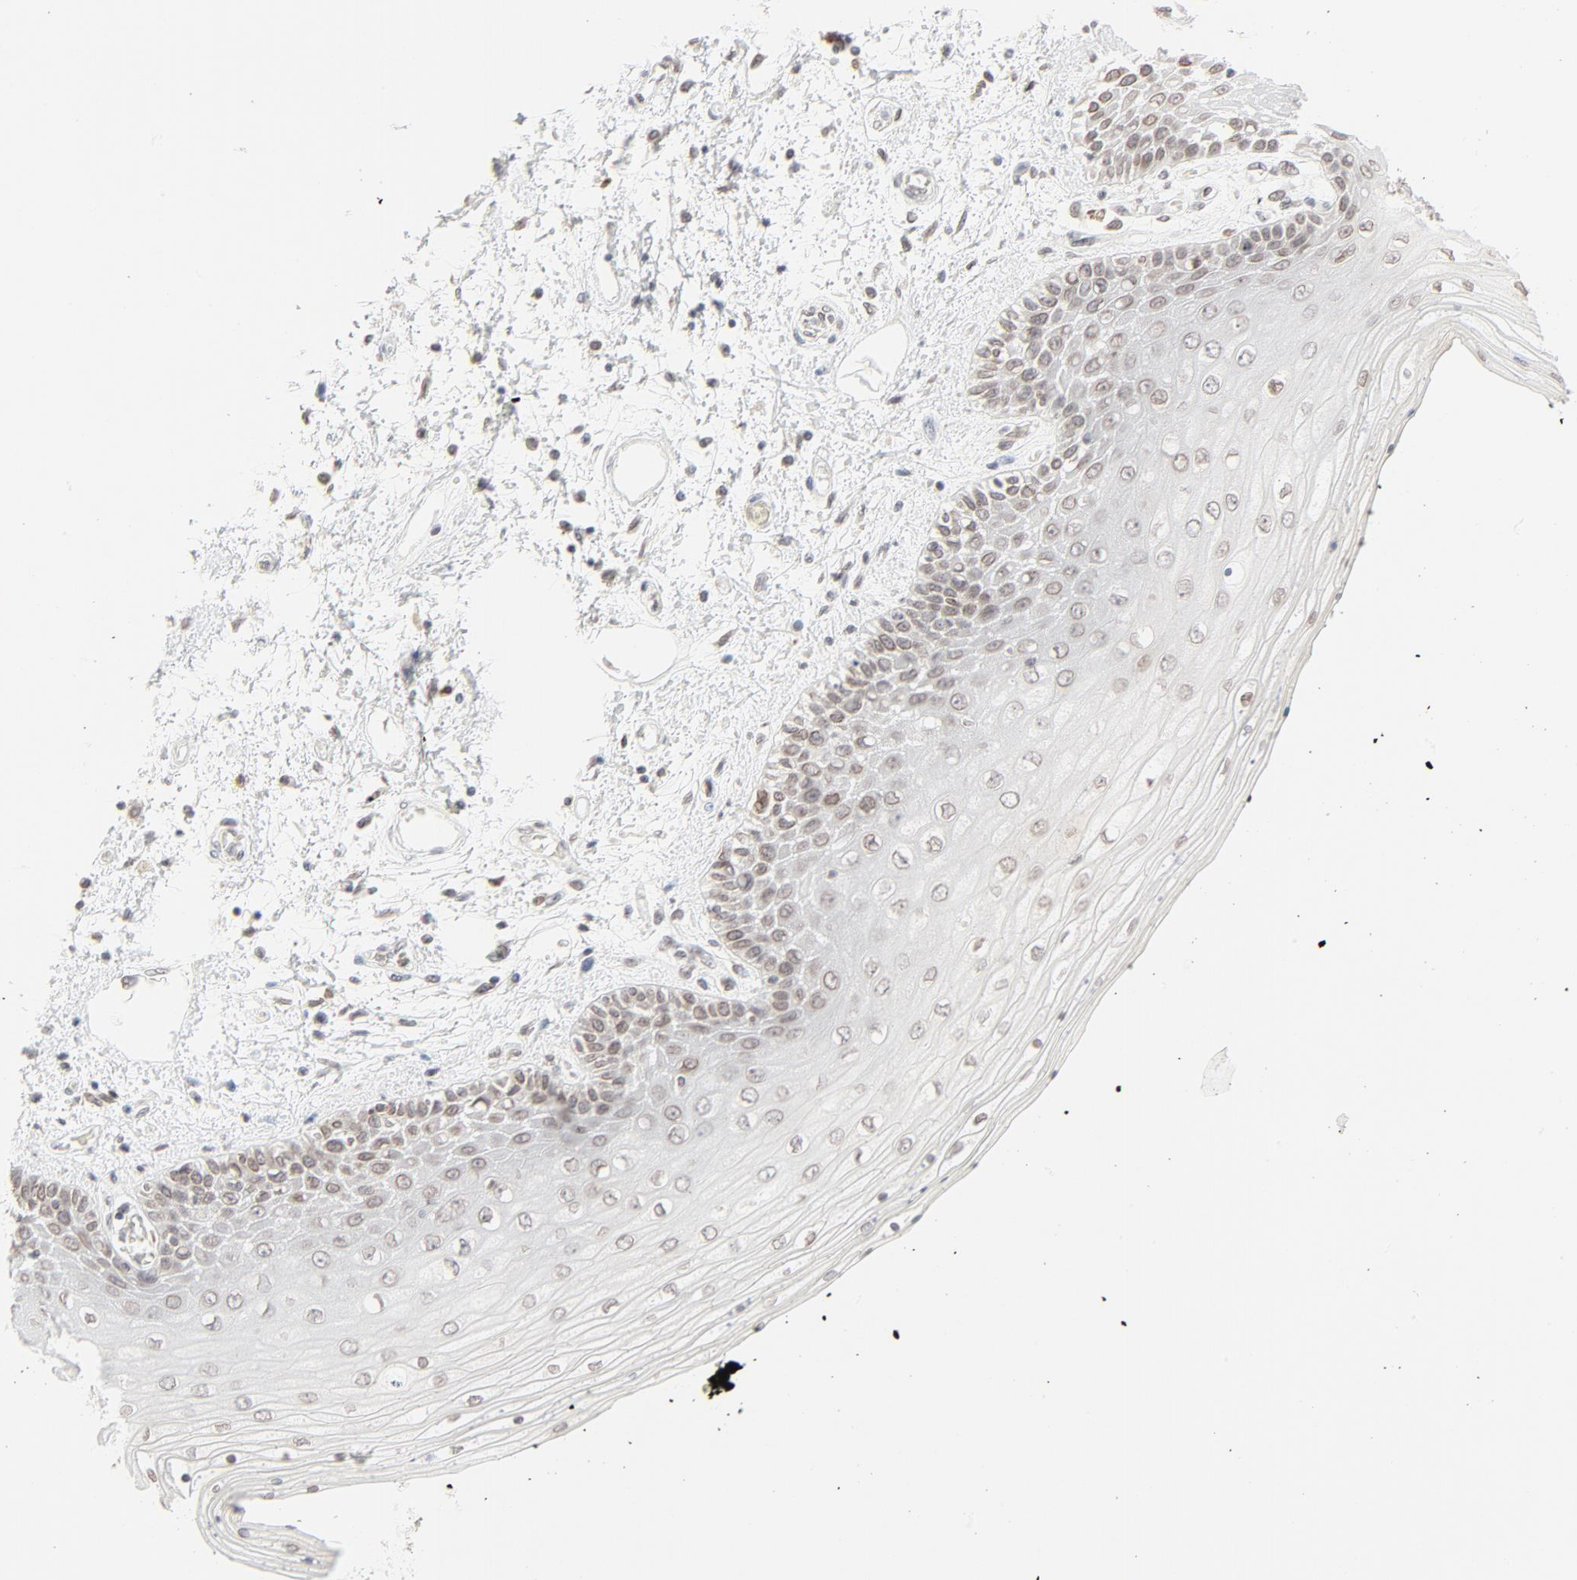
{"staining": {"intensity": "moderate", "quantity": "25%-75%", "location": "cytoplasmic/membranous,nuclear"}, "tissue": "skin", "cell_type": "Epidermal cells", "image_type": "normal", "snomed": [{"axis": "morphology", "description": "Normal tissue, NOS"}, {"axis": "topography", "description": "Anal"}], "caption": "Protein staining of normal skin shows moderate cytoplasmic/membranous,nuclear staining in about 25%-75% of epidermal cells. Nuclei are stained in blue.", "gene": "MAD1L1", "patient": {"sex": "female", "age": 46}}